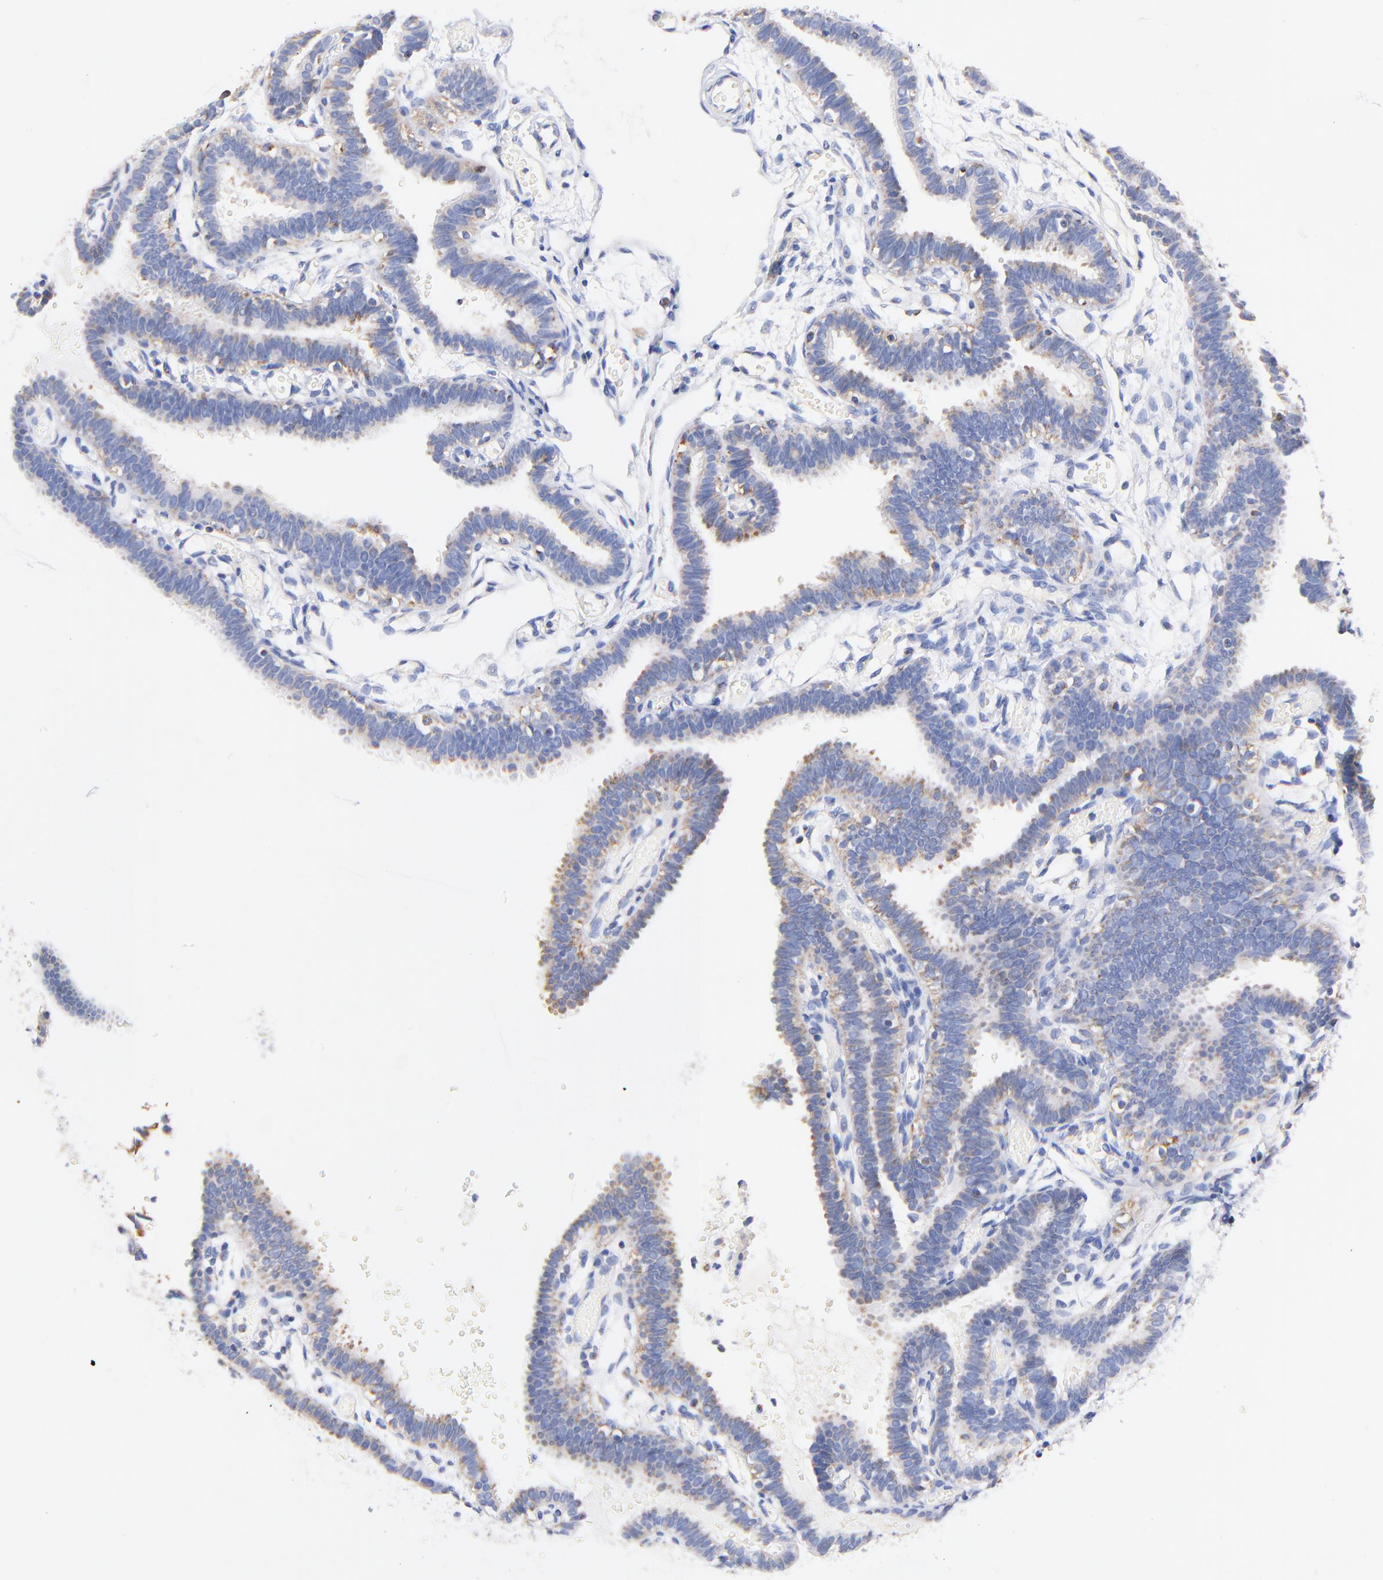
{"staining": {"intensity": "moderate", "quantity": "25%-75%", "location": "cytoplasmic/membranous"}, "tissue": "fallopian tube", "cell_type": "Glandular cells", "image_type": "normal", "snomed": [{"axis": "morphology", "description": "Normal tissue, NOS"}, {"axis": "topography", "description": "Fallopian tube"}], "caption": "Immunohistochemistry (IHC) staining of normal fallopian tube, which reveals medium levels of moderate cytoplasmic/membranous positivity in approximately 25%-75% of glandular cells indicating moderate cytoplasmic/membranous protein expression. The staining was performed using DAB (brown) for protein detection and nuclei were counterstained in hematoxylin (blue).", "gene": "ATP5F1D", "patient": {"sex": "female", "age": 29}}